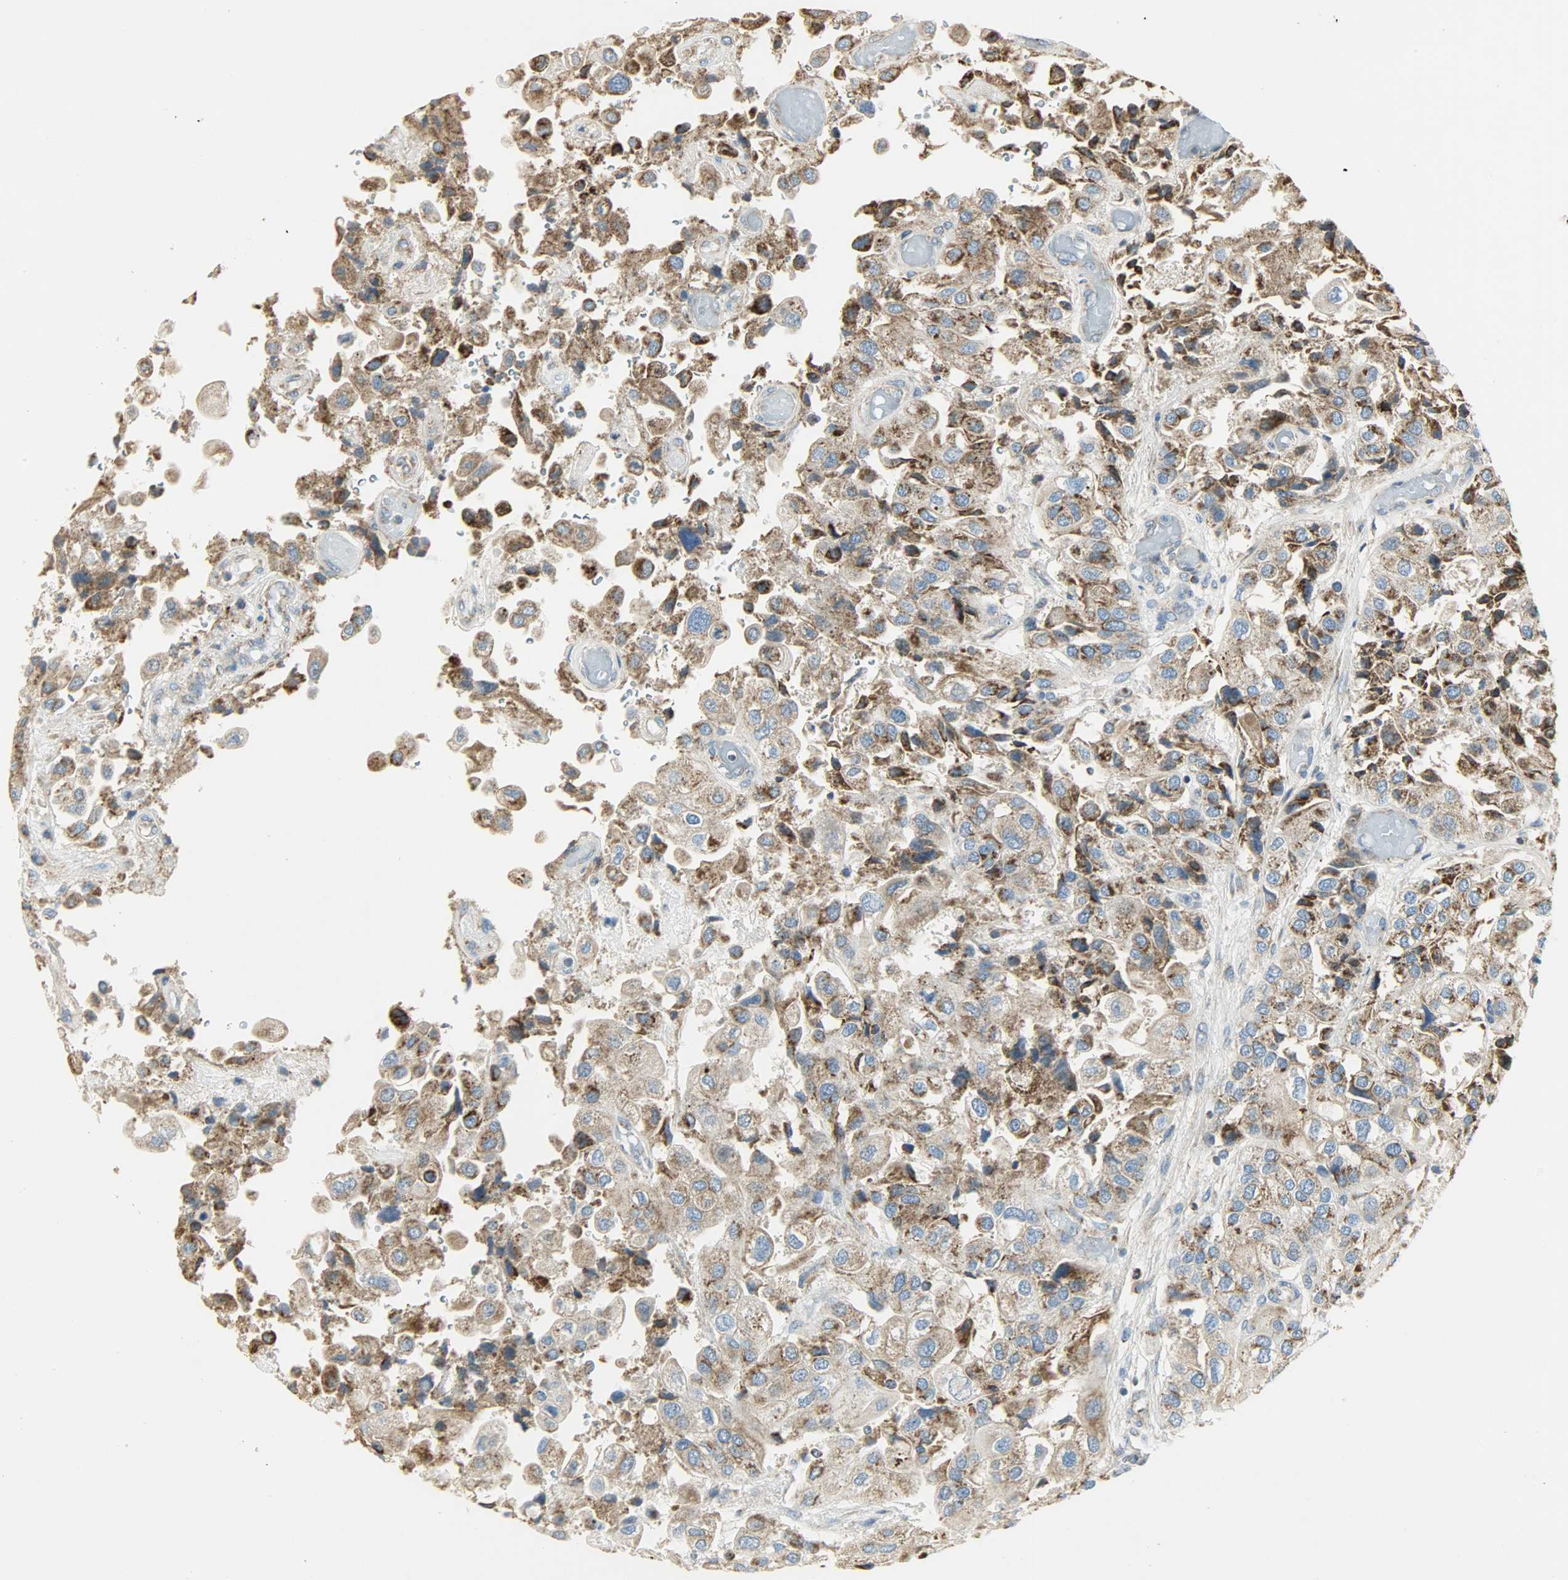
{"staining": {"intensity": "moderate", "quantity": ">75%", "location": "cytoplasmic/membranous"}, "tissue": "urothelial cancer", "cell_type": "Tumor cells", "image_type": "cancer", "snomed": [{"axis": "morphology", "description": "Urothelial carcinoma, High grade"}, {"axis": "topography", "description": "Urinary bladder"}], "caption": "Moderate cytoplasmic/membranous staining for a protein is seen in about >75% of tumor cells of urothelial cancer using immunohistochemistry (IHC).", "gene": "NNT", "patient": {"sex": "female", "age": 64}}